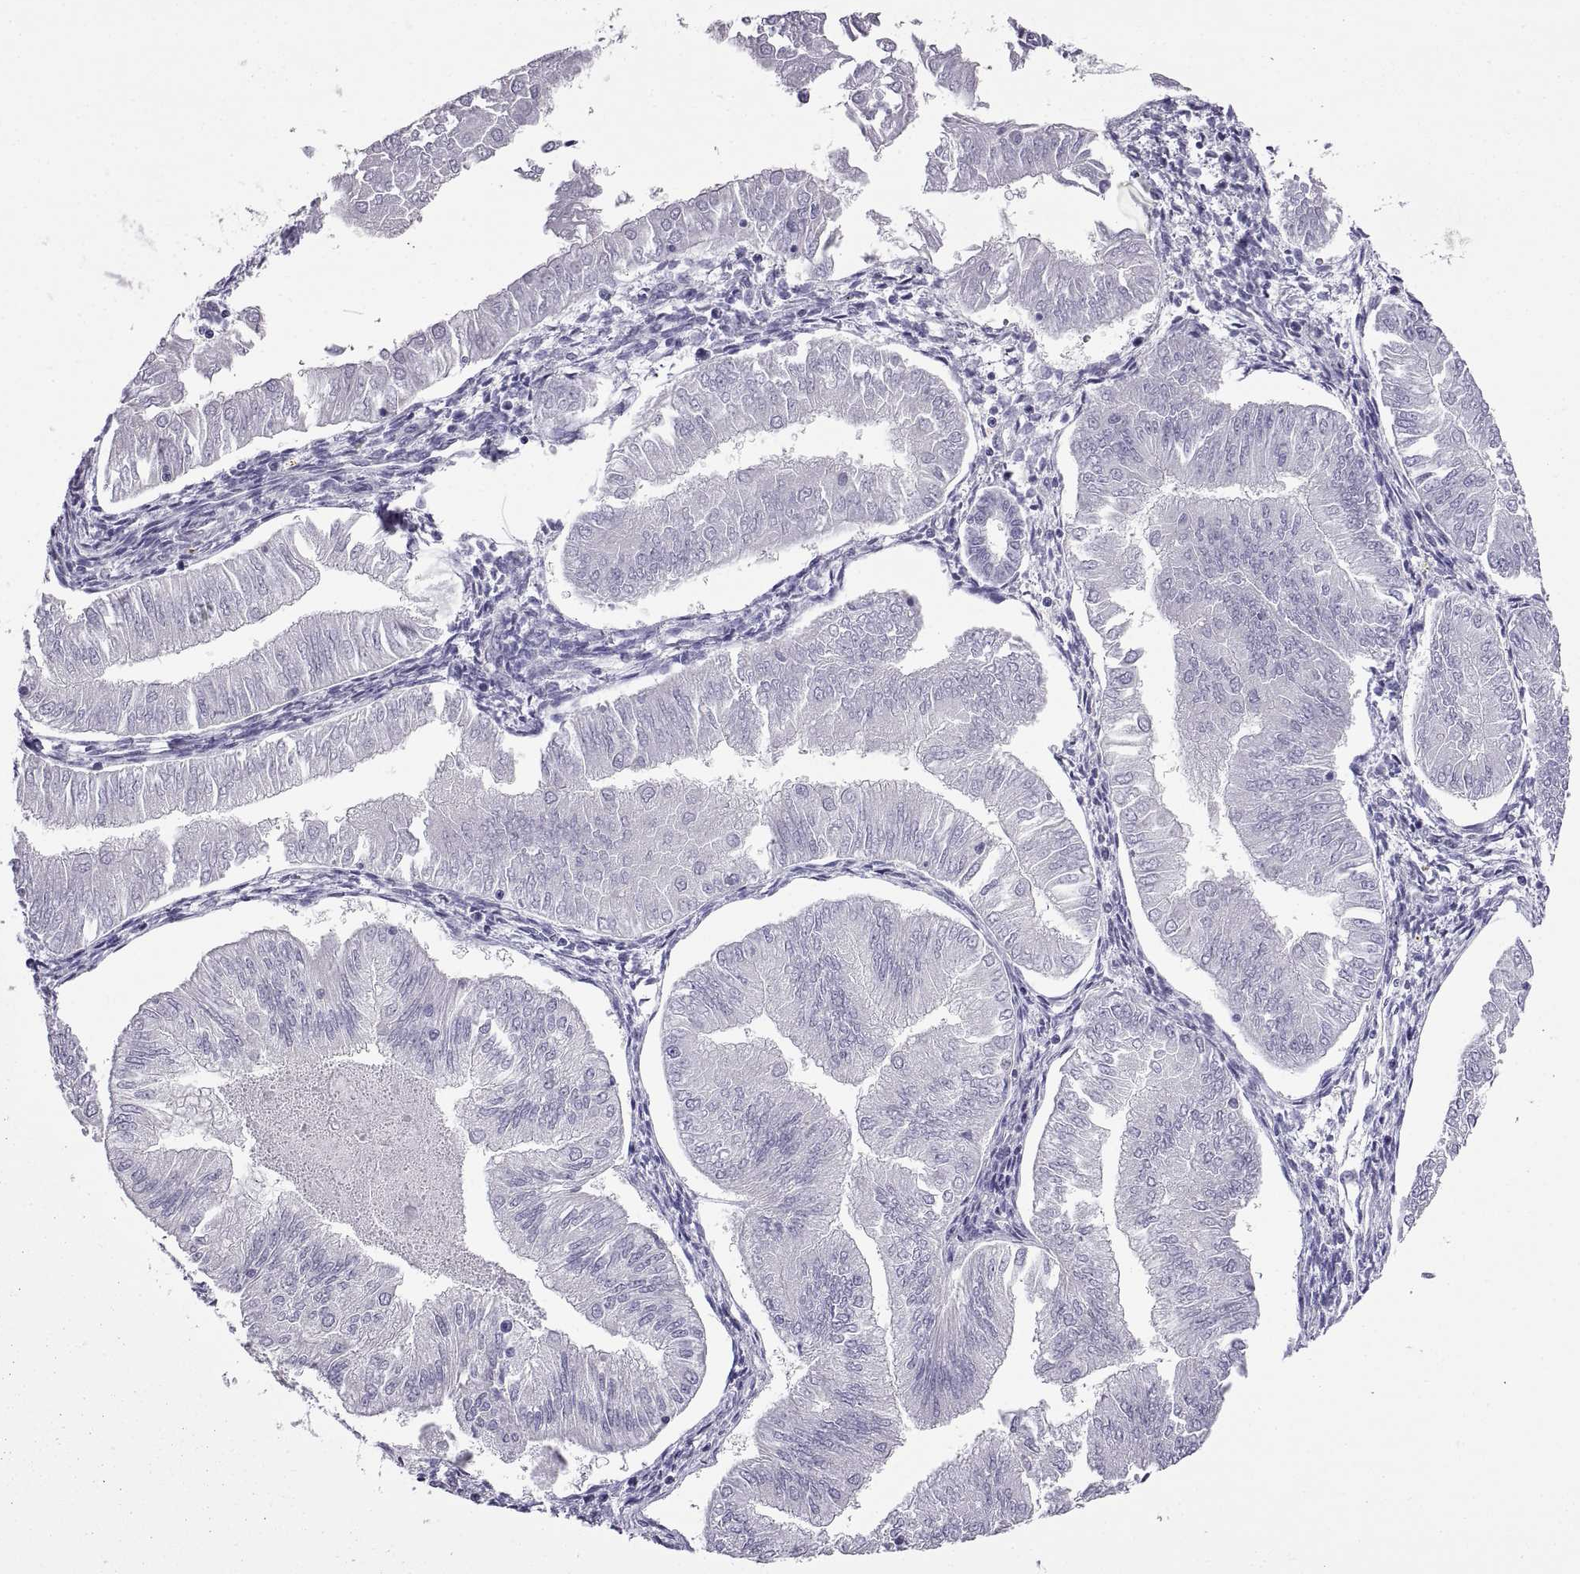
{"staining": {"intensity": "negative", "quantity": "none", "location": "none"}, "tissue": "endometrial cancer", "cell_type": "Tumor cells", "image_type": "cancer", "snomed": [{"axis": "morphology", "description": "Adenocarcinoma, NOS"}, {"axis": "topography", "description": "Endometrium"}], "caption": "Immunohistochemistry (IHC) histopathology image of neoplastic tissue: human endometrial cancer (adenocarcinoma) stained with DAB demonstrates no significant protein staining in tumor cells.", "gene": "SPDYE1", "patient": {"sex": "female", "age": 53}}